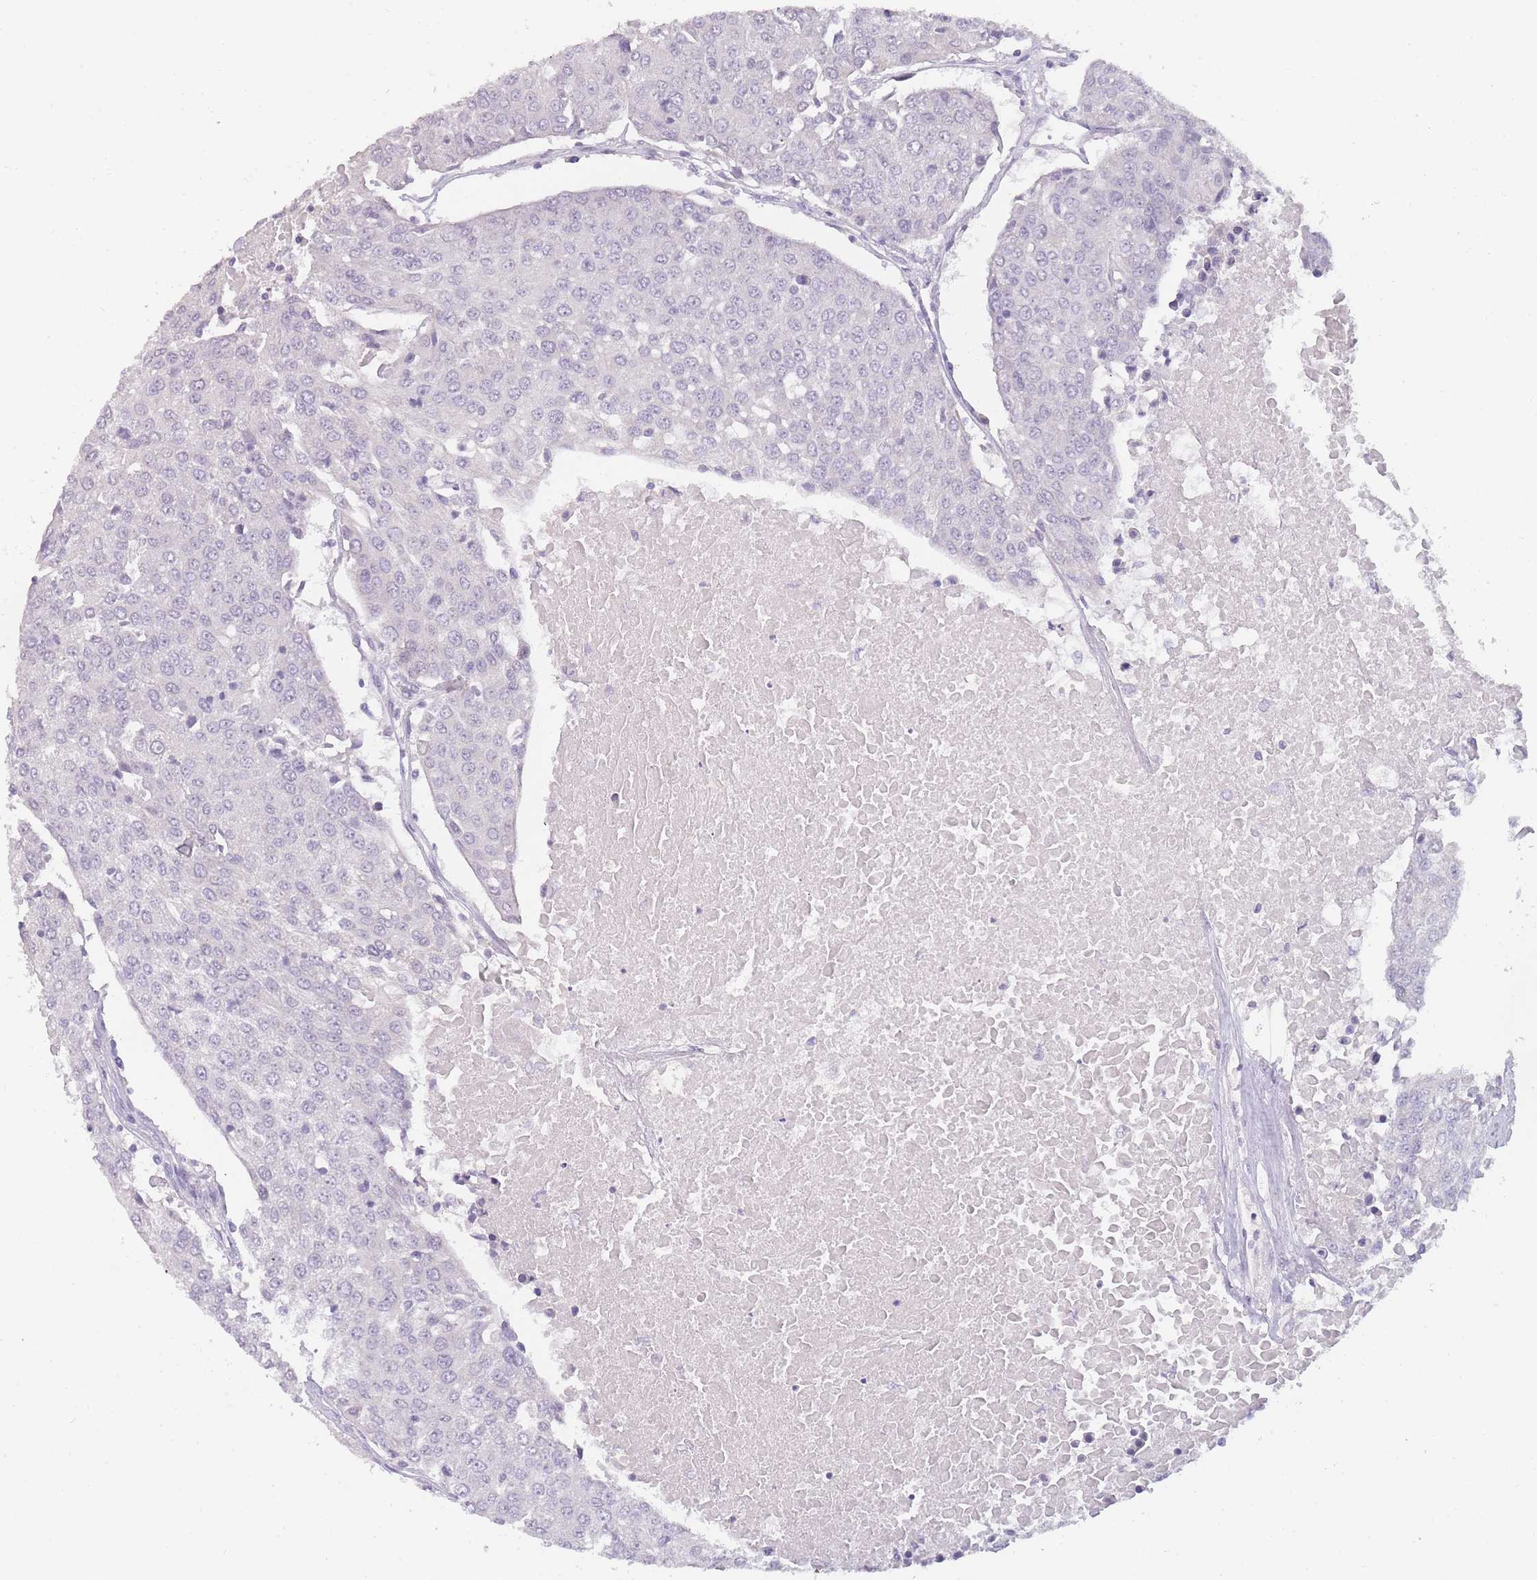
{"staining": {"intensity": "negative", "quantity": "none", "location": "none"}, "tissue": "urothelial cancer", "cell_type": "Tumor cells", "image_type": "cancer", "snomed": [{"axis": "morphology", "description": "Urothelial carcinoma, High grade"}, {"axis": "topography", "description": "Urinary bladder"}], "caption": "Immunohistochemistry of human urothelial carcinoma (high-grade) exhibits no staining in tumor cells.", "gene": "INS", "patient": {"sex": "female", "age": 85}}